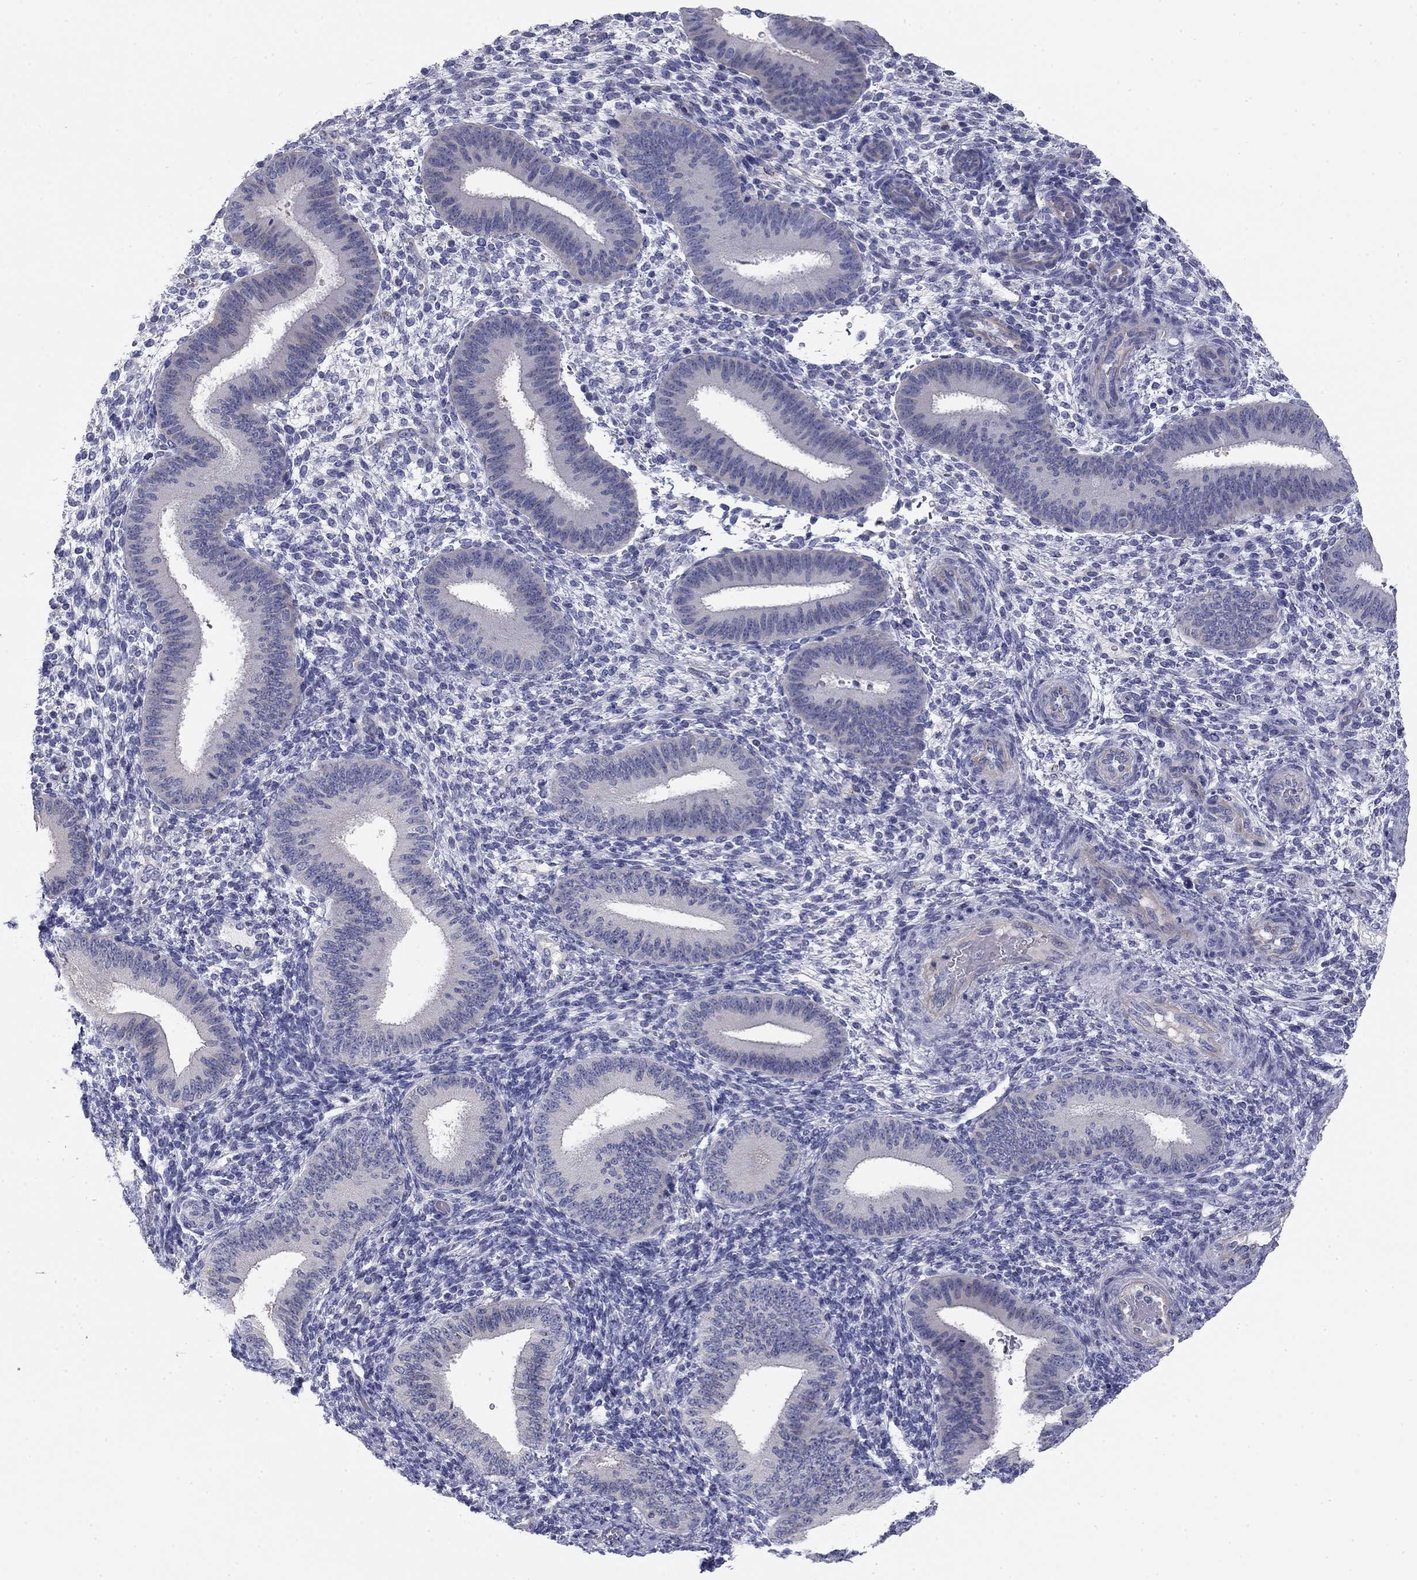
{"staining": {"intensity": "negative", "quantity": "none", "location": "none"}, "tissue": "endometrium", "cell_type": "Cells in endometrial stroma", "image_type": "normal", "snomed": [{"axis": "morphology", "description": "Normal tissue, NOS"}, {"axis": "topography", "description": "Endometrium"}], "caption": "Endometrium stained for a protein using IHC shows no staining cells in endometrial stroma.", "gene": "SEPTIN3", "patient": {"sex": "female", "age": 39}}